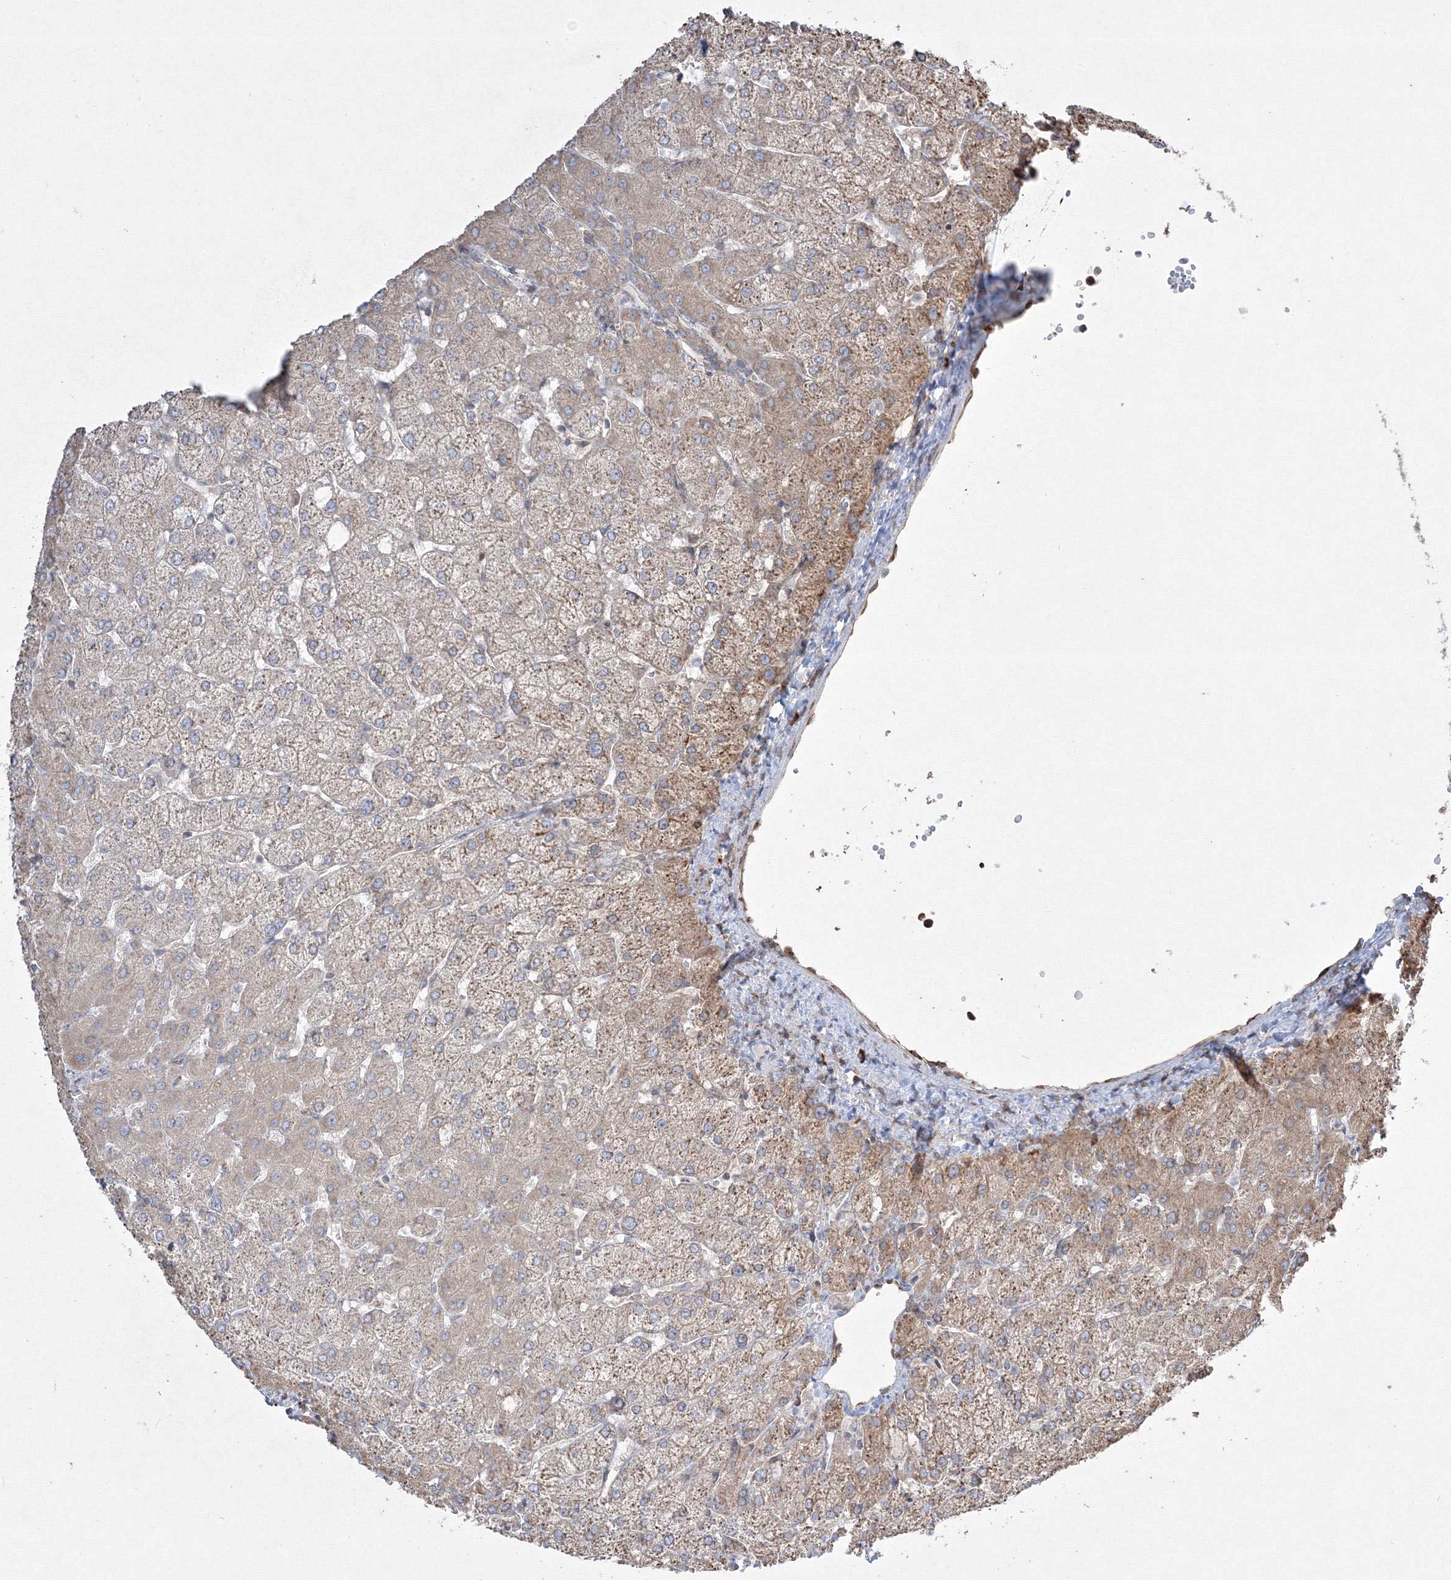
{"staining": {"intensity": "weak", "quantity": "<25%", "location": "cytoplasmic/membranous"}, "tissue": "liver", "cell_type": "Cholangiocytes", "image_type": "normal", "snomed": [{"axis": "morphology", "description": "Normal tissue, NOS"}, {"axis": "topography", "description": "Liver"}], "caption": "Immunohistochemical staining of benign liver demonstrates no significant positivity in cholangiocytes.", "gene": "FBXL8", "patient": {"sex": "female", "age": 54}}